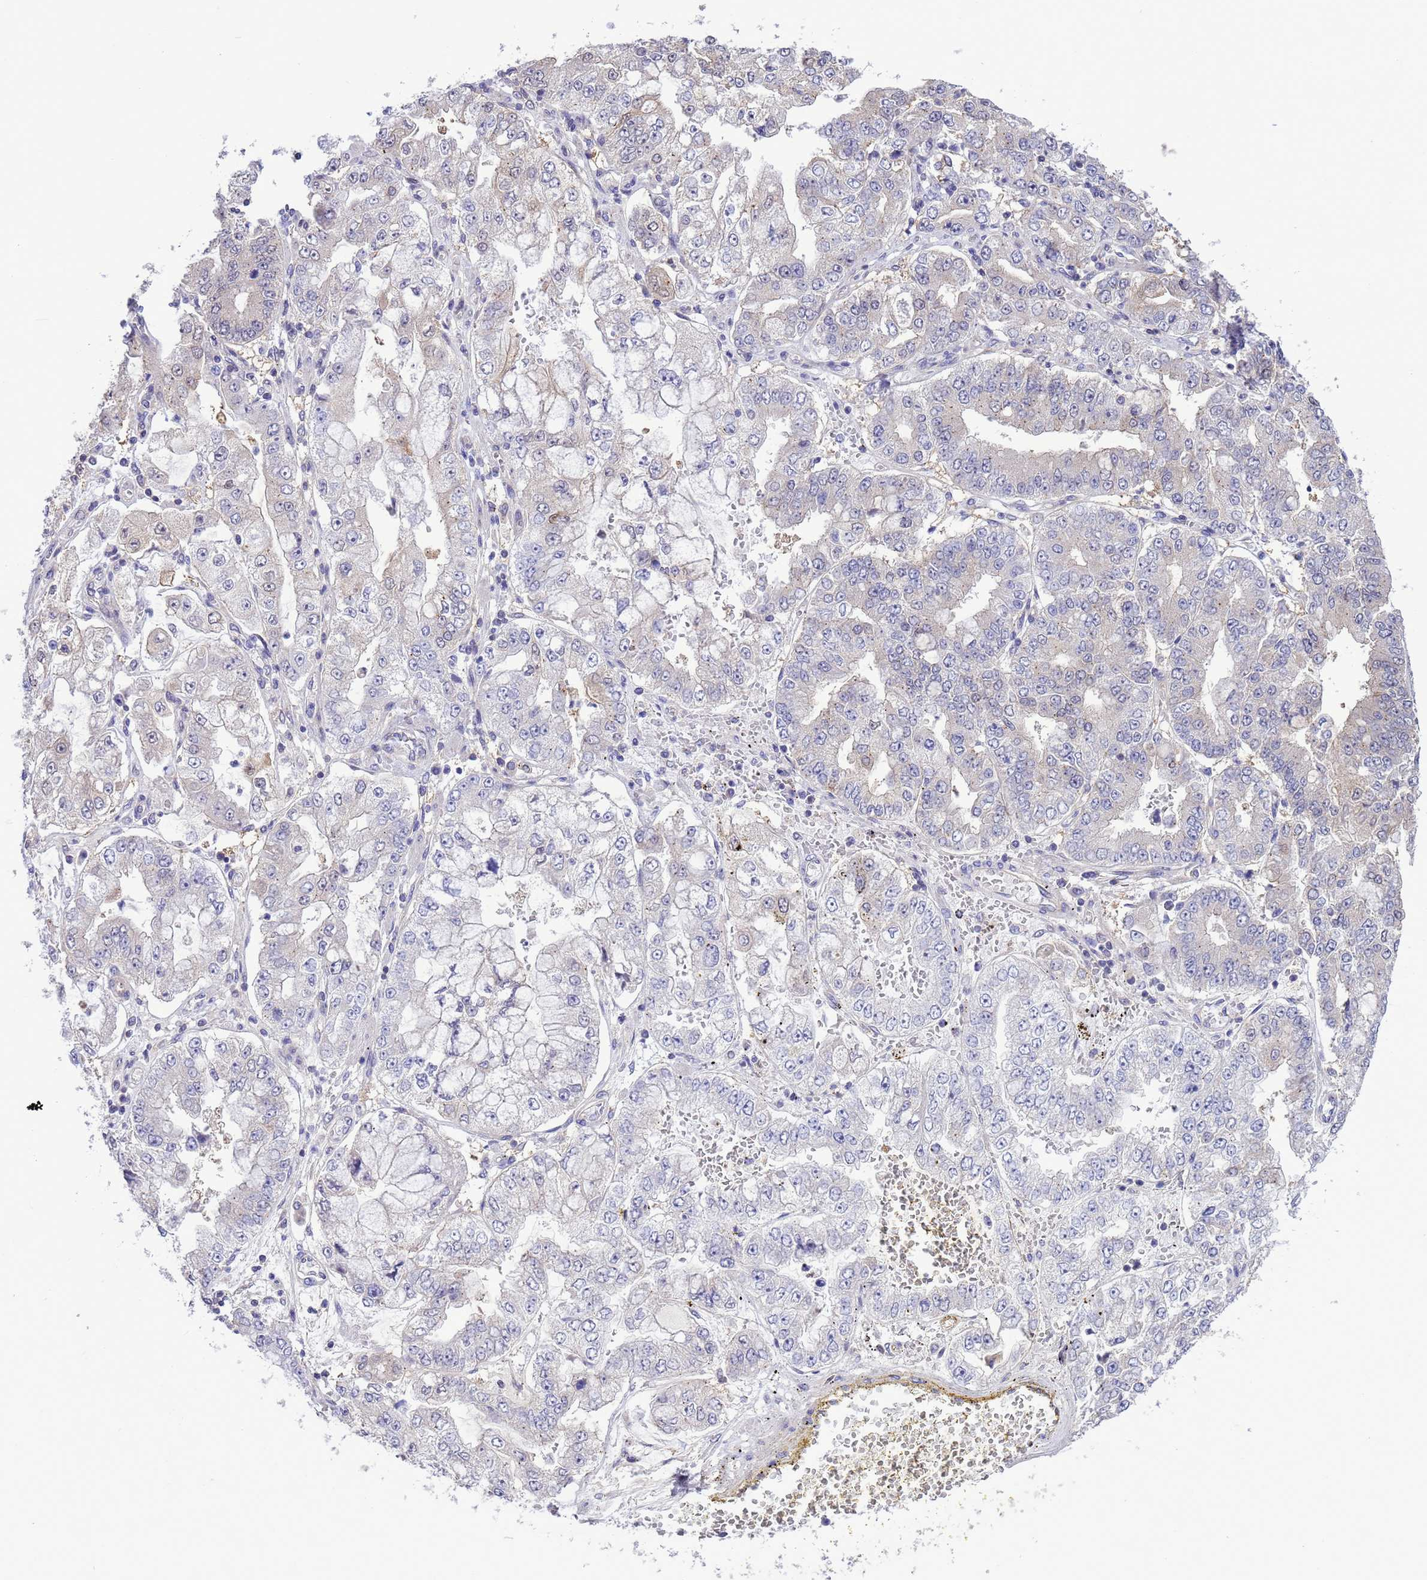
{"staining": {"intensity": "negative", "quantity": "none", "location": "none"}, "tissue": "stomach cancer", "cell_type": "Tumor cells", "image_type": "cancer", "snomed": [{"axis": "morphology", "description": "Adenocarcinoma, NOS"}, {"axis": "topography", "description": "Stomach"}], "caption": "A high-resolution histopathology image shows IHC staining of stomach adenocarcinoma, which exhibits no significant positivity in tumor cells.", "gene": "GJA10", "patient": {"sex": "male", "age": 76}}